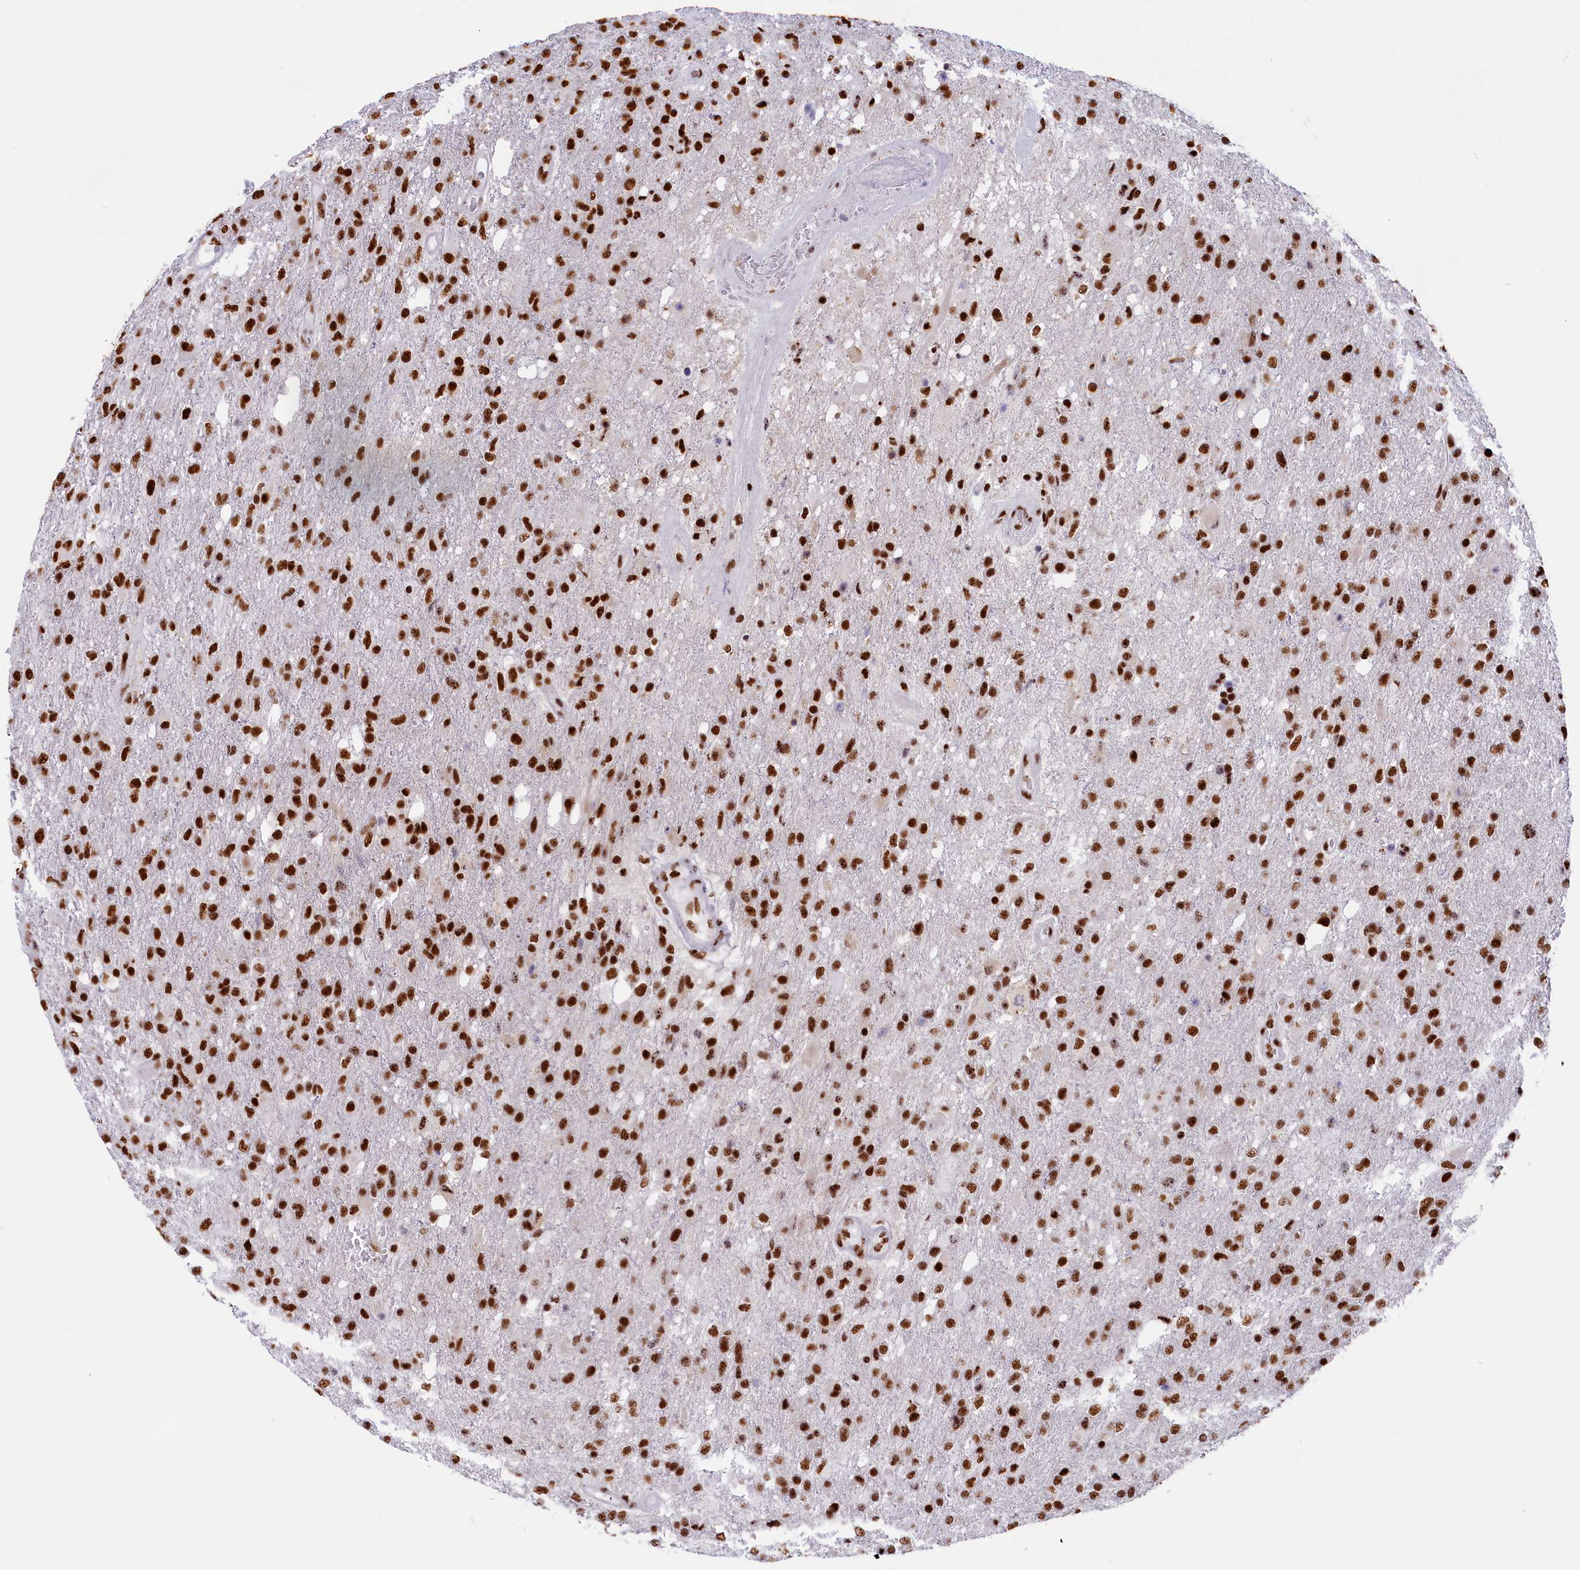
{"staining": {"intensity": "strong", "quantity": ">75%", "location": "nuclear"}, "tissue": "glioma", "cell_type": "Tumor cells", "image_type": "cancer", "snomed": [{"axis": "morphology", "description": "Glioma, malignant, High grade"}, {"axis": "topography", "description": "Brain"}], "caption": "Malignant high-grade glioma stained with DAB (3,3'-diaminobenzidine) IHC reveals high levels of strong nuclear staining in approximately >75% of tumor cells. (brown staining indicates protein expression, while blue staining denotes nuclei).", "gene": "SNRNP70", "patient": {"sex": "female", "age": 74}}